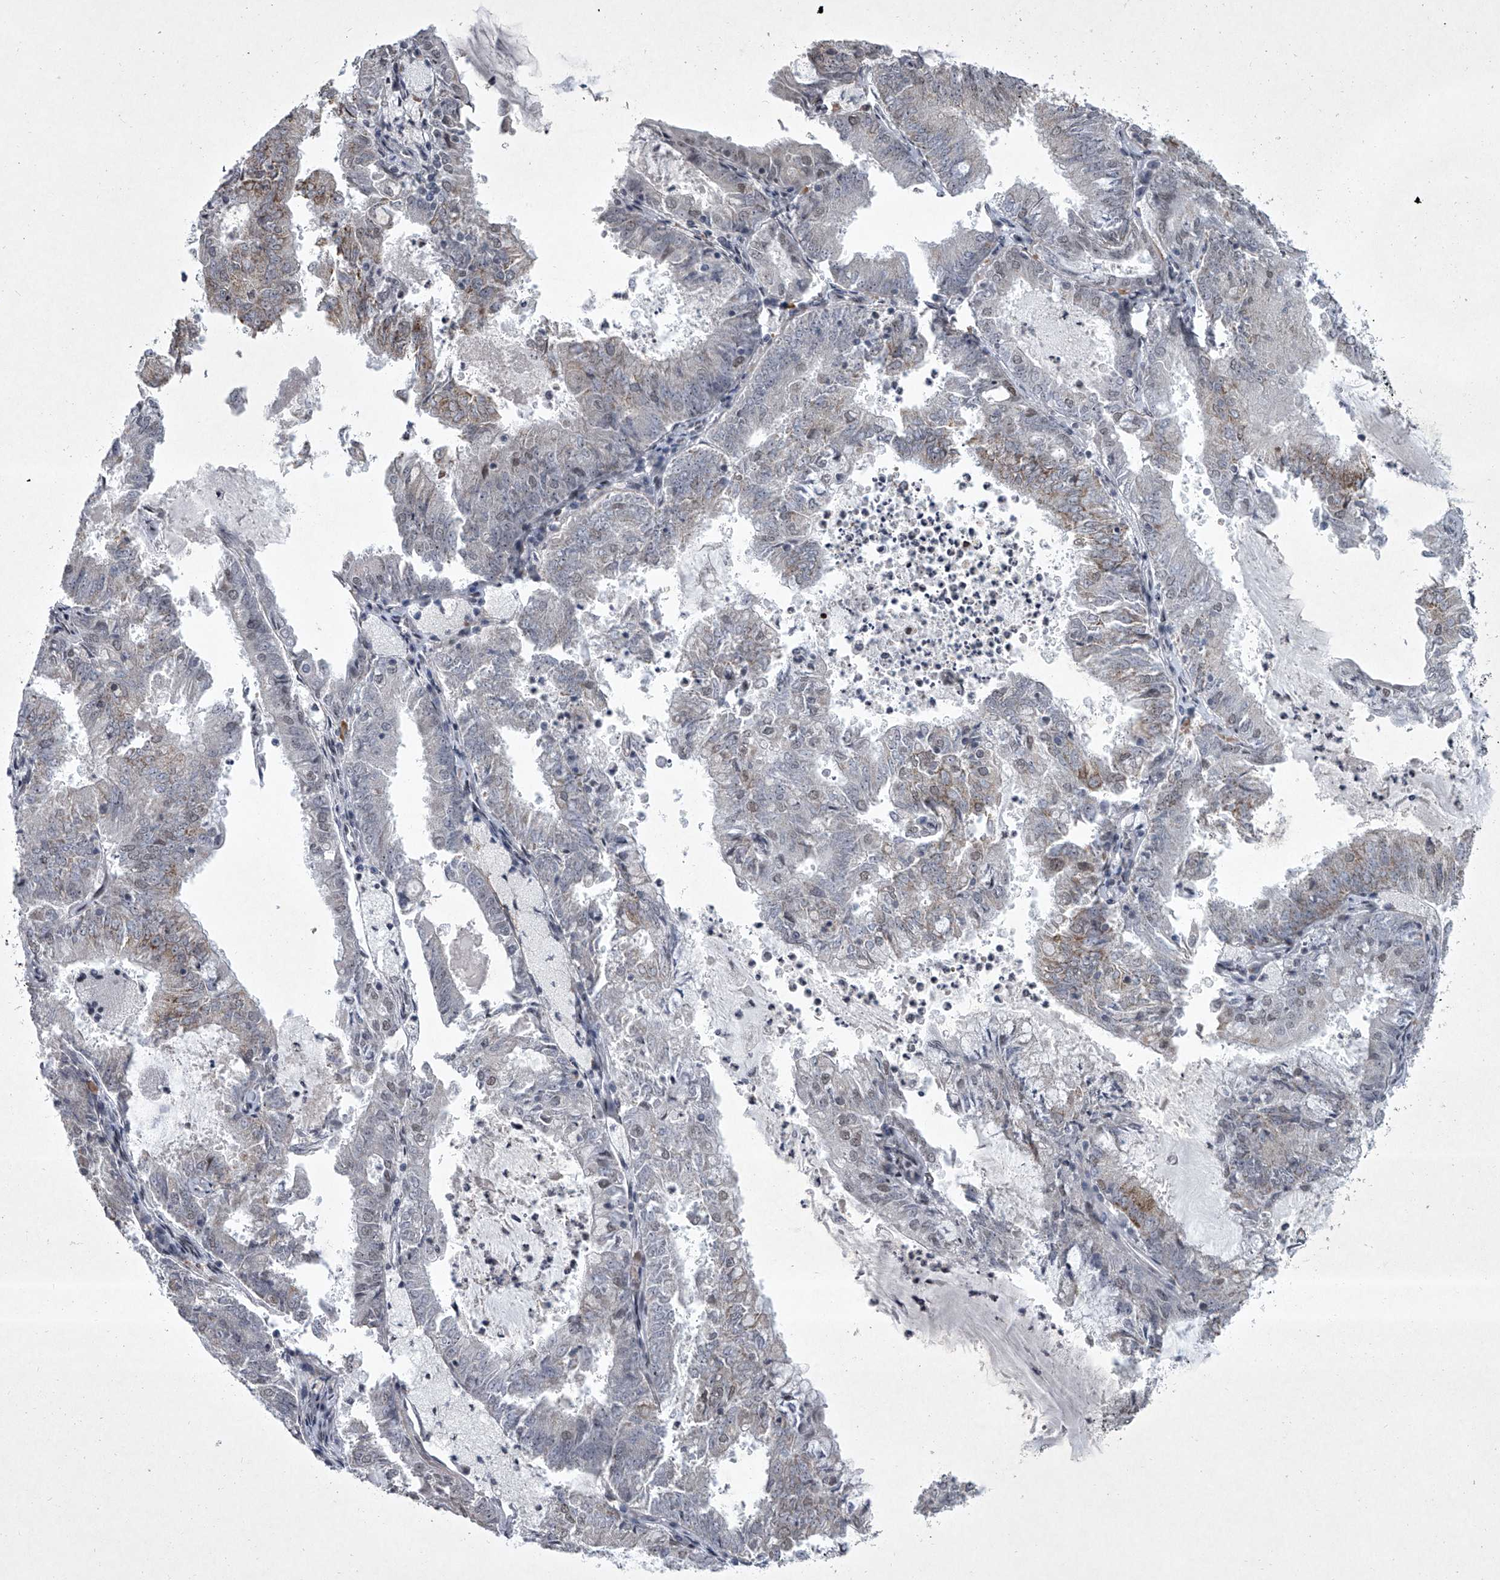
{"staining": {"intensity": "moderate", "quantity": "<25%", "location": "cytoplasmic/membranous"}, "tissue": "endometrial cancer", "cell_type": "Tumor cells", "image_type": "cancer", "snomed": [{"axis": "morphology", "description": "Adenocarcinoma, NOS"}, {"axis": "topography", "description": "Endometrium"}], "caption": "An immunohistochemistry (IHC) histopathology image of tumor tissue is shown. Protein staining in brown labels moderate cytoplasmic/membranous positivity in endometrial adenocarcinoma within tumor cells.", "gene": "MLLT1", "patient": {"sex": "female", "age": 57}}